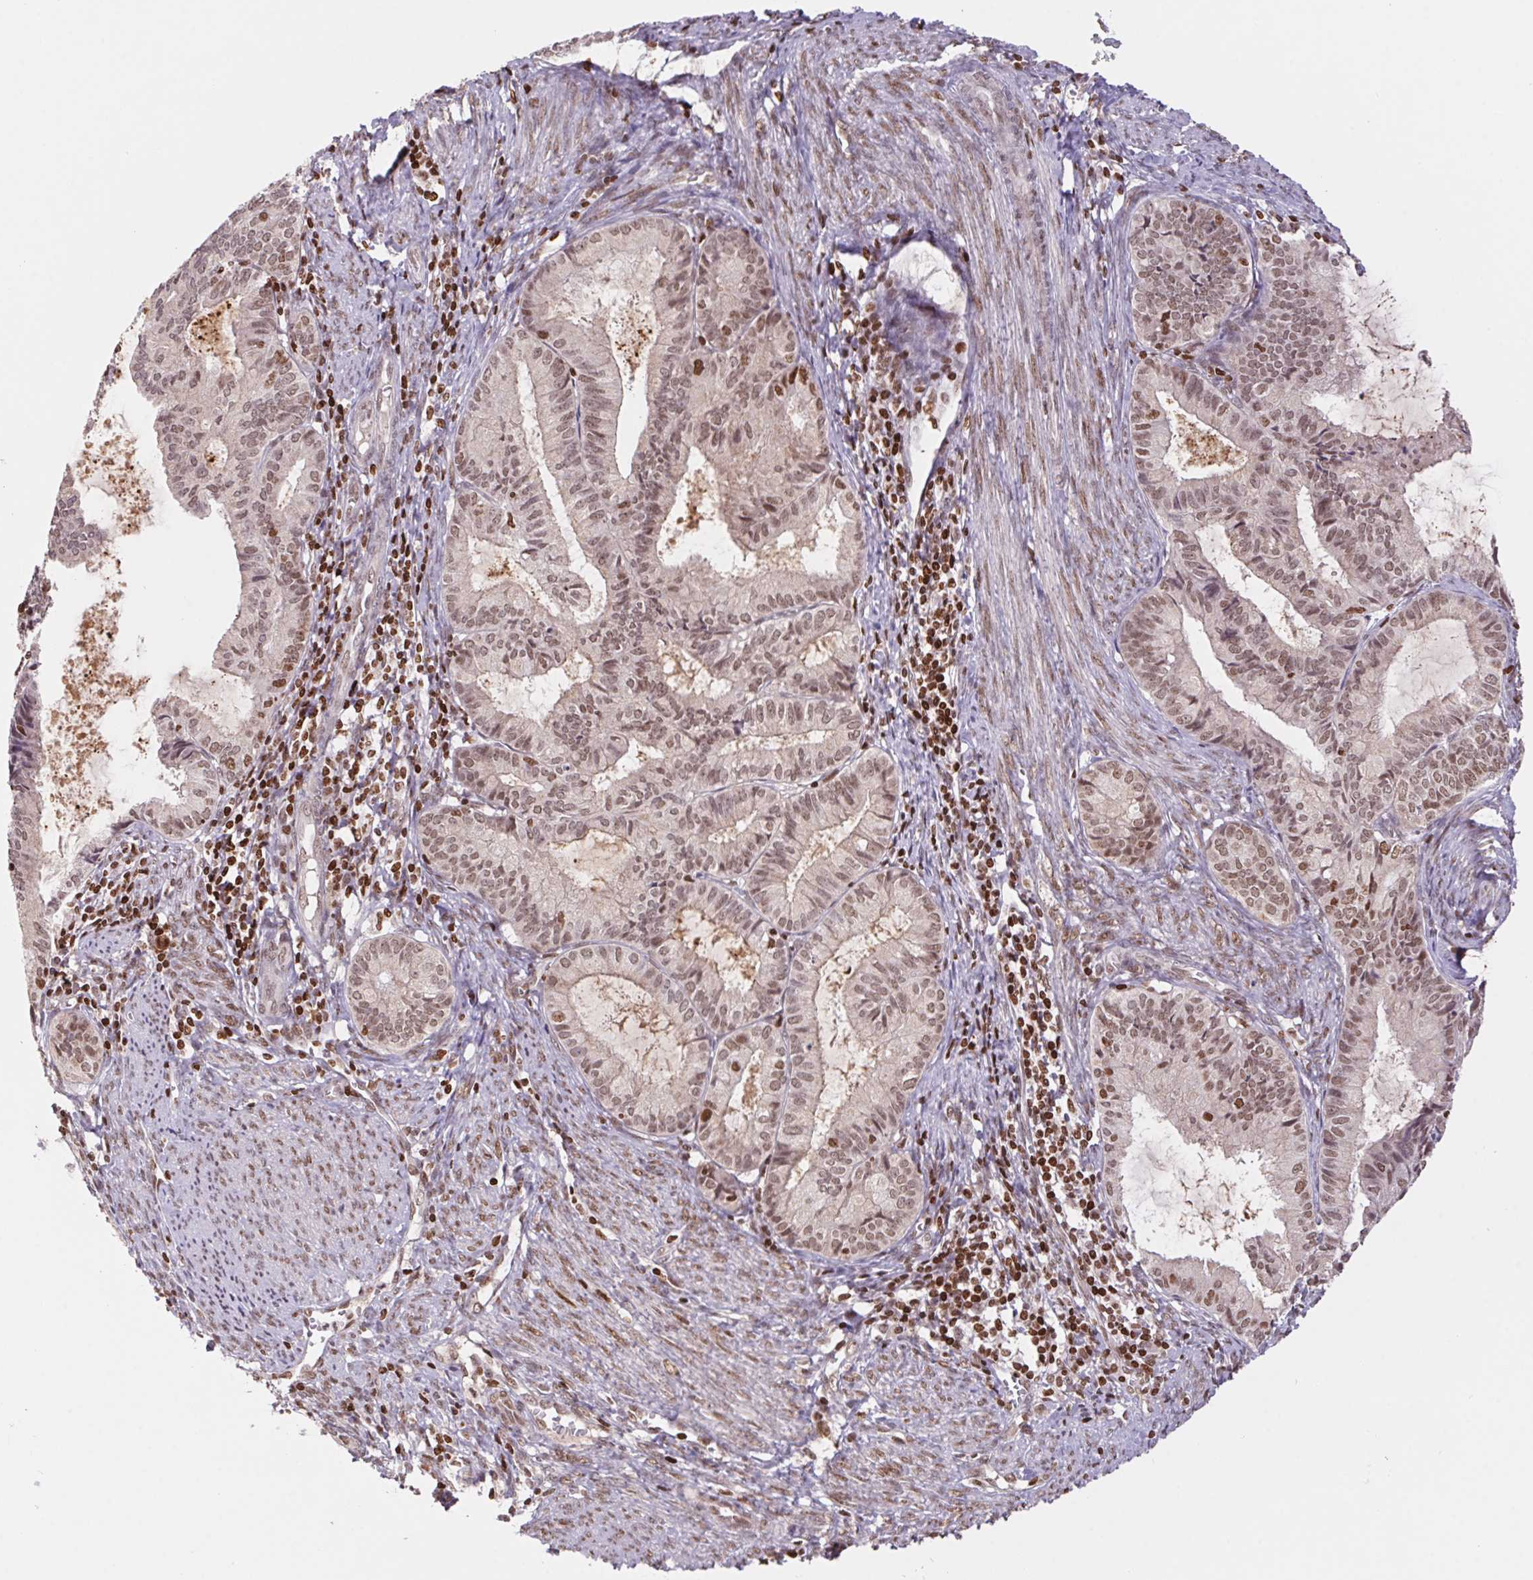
{"staining": {"intensity": "weak", "quantity": ">75%", "location": "nuclear"}, "tissue": "endometrial cancer", "cell_type": "Tumor cells", "image_type": "cancer", "snomed": [{"axis": "morphology", "description": "Adenocarcinoma, NOS"}, {"axis": "topography", "description": "Endometrium"}], "caption": "Endometrial cancer (adenocarcinoma) stained with immunohistochemistry displays weak nuclear positivity in about >75% of tumor cells.", "gene": "POLD3", "patient": {"sex": "female", "age": 86}}